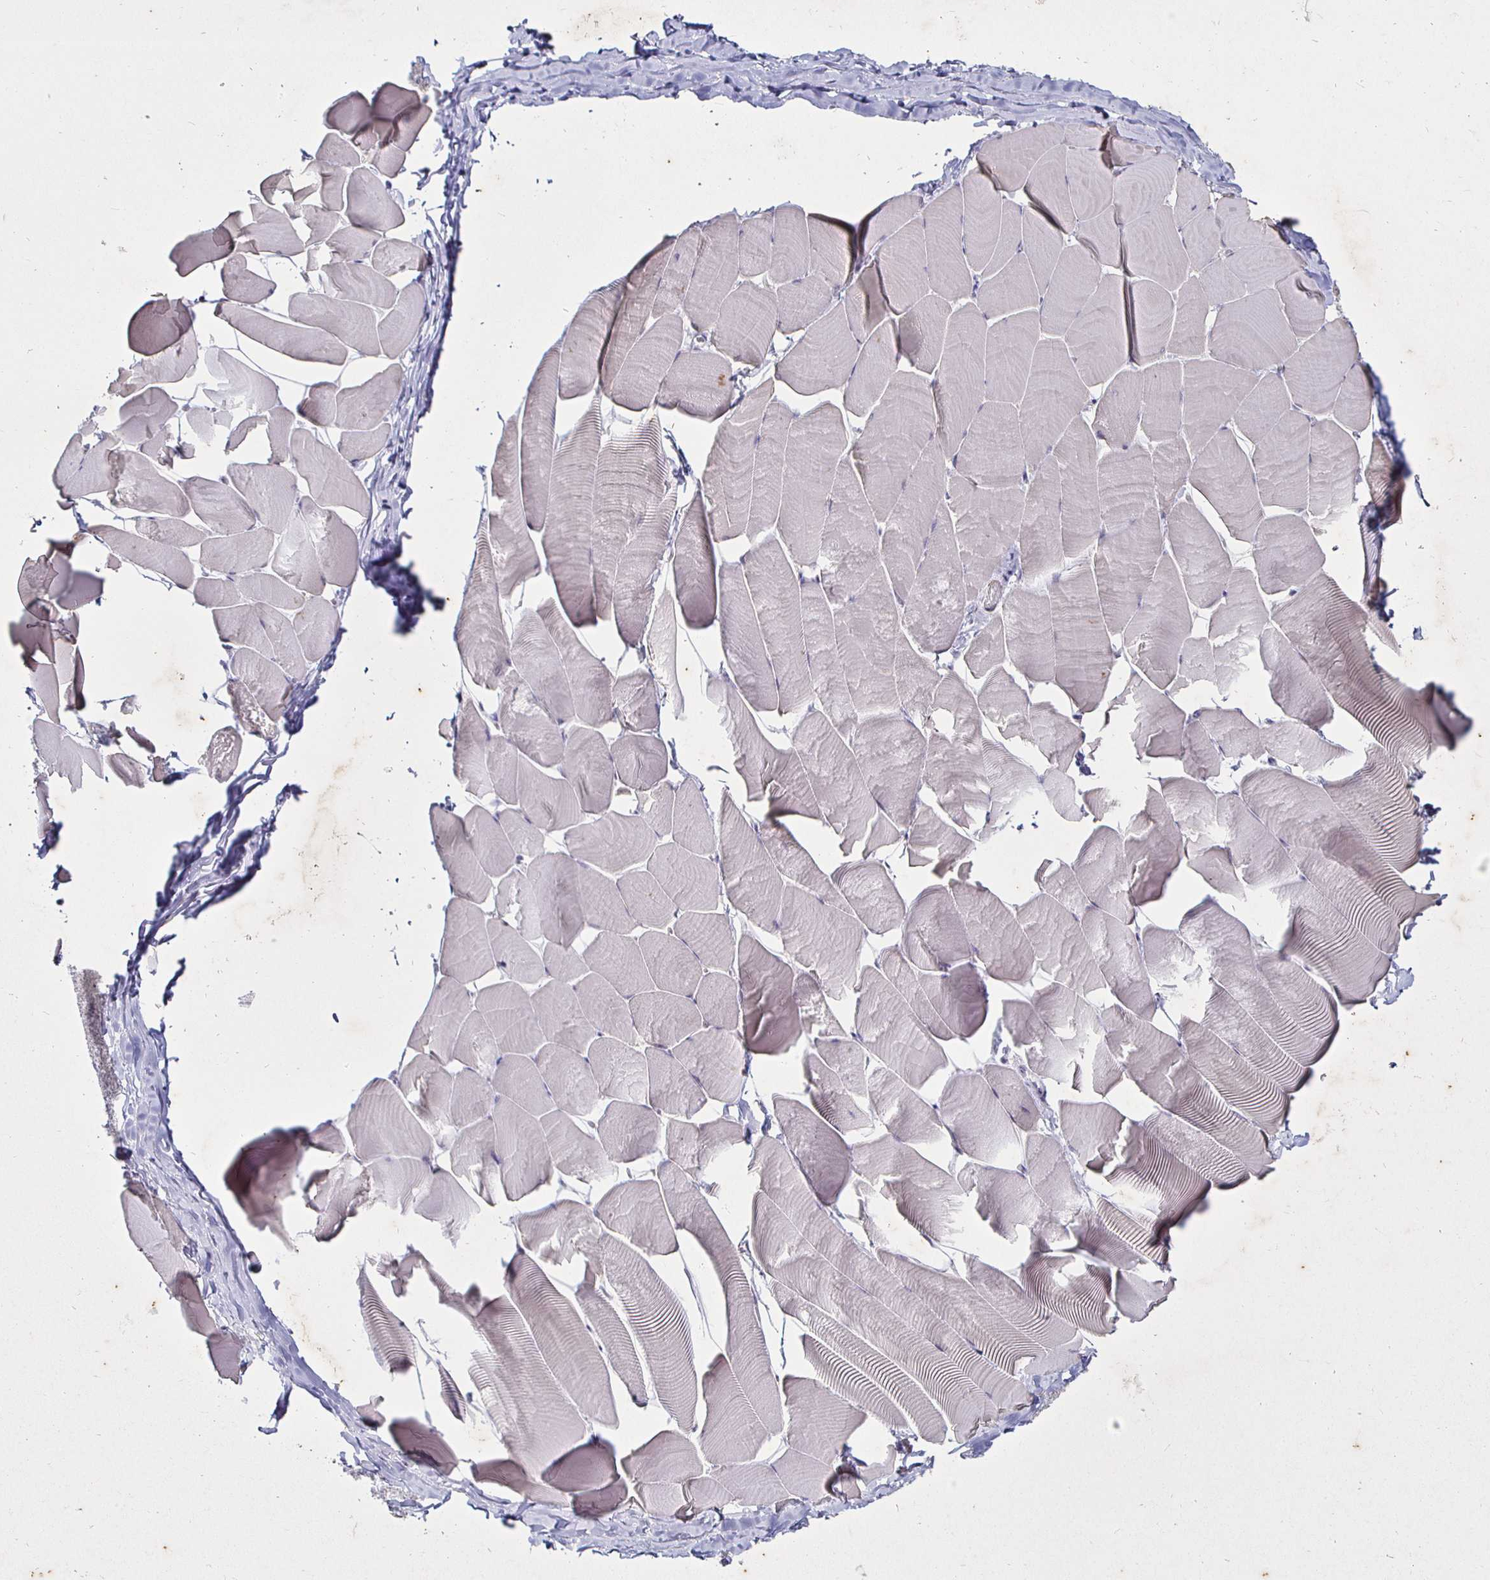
{"staining": {"intensity": "negative", "quantity": "none", "location": "none"}, "tissue": "skeletal muscle", "cell_type": "Myocytes", "image_type": "normal", "snomed": [{"axis": "morphology", "description": "Normal tissue, NOS"}, {"axis": "topography", "description": "Skeletal muscle"}], "caption": "A high-resolution histopathology image shows IHC staining of normal skeletal muscle, which displays no significant staining in myocytes. Brightfield microscopy of immunohistochemistry (IHC) stained with DAB (3,3'-diaminobenzidine) (brown) and hematoxylin (blue), captured at high magnification.", "gene": "MLH1", "patient": {"sex": "male", "age": 25}}